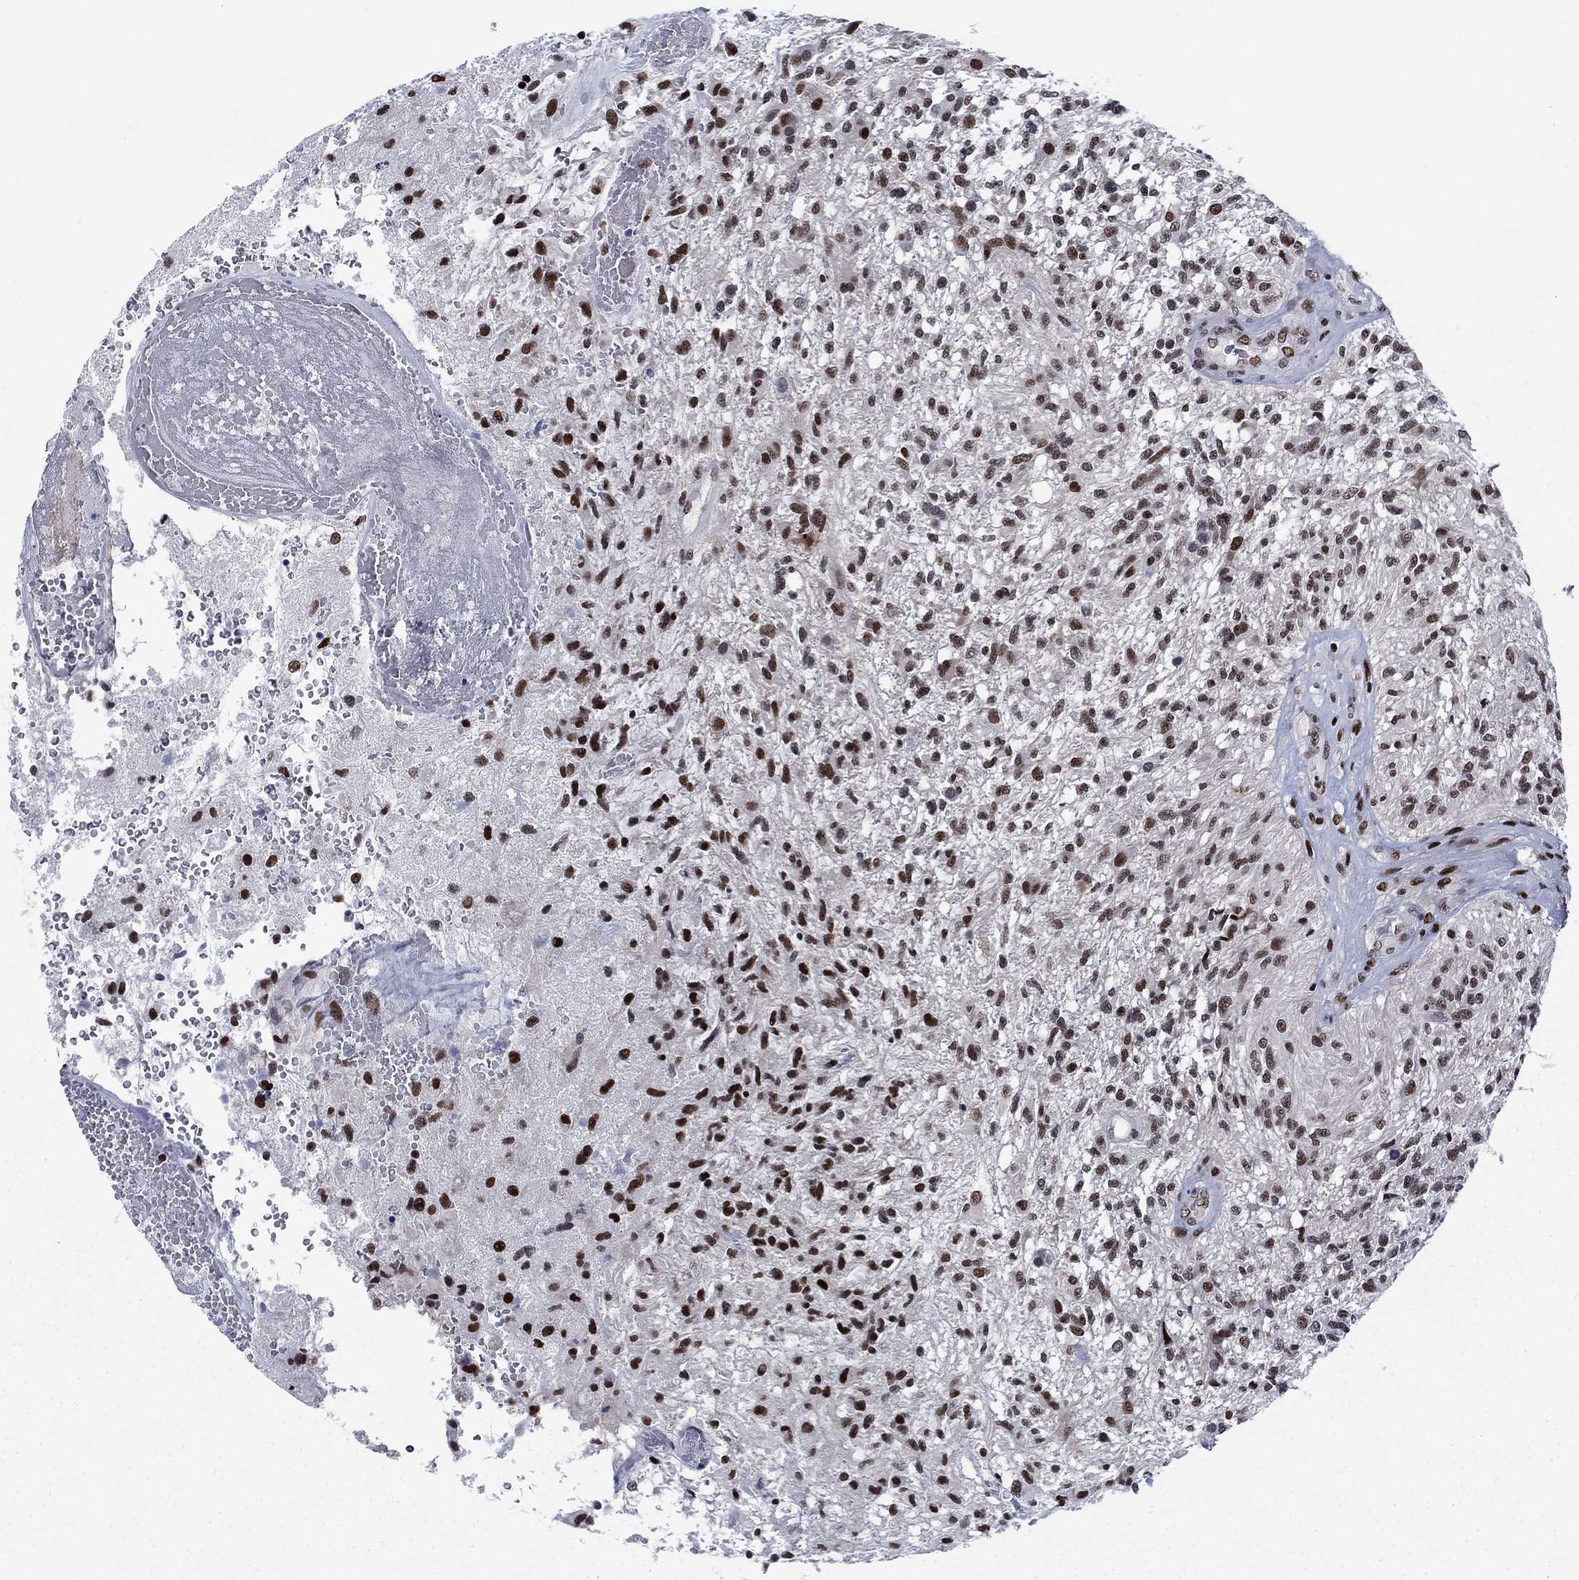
{"staining": {"intensity": "strong", "quantity": "<25%", "location": "nuclear"}, "tissue": "glioma", "cell_type": "Tumor cells", "image_type": "cancer", "snomed": [{"axis": "morphology", "description": "Glioma, malignant, High grade"}, {"axis": "topography", "description": "Brain"}], "caption": "Immunohistochemistry (IHC) (DAB (3,3'-diaminobenzidine)) staining of glioma demonstrates strong nuclear protein positivity in about <25% of tumor cells.", "gene": "RPRD1B", "patient": {"sex": "male", "age": 56}}